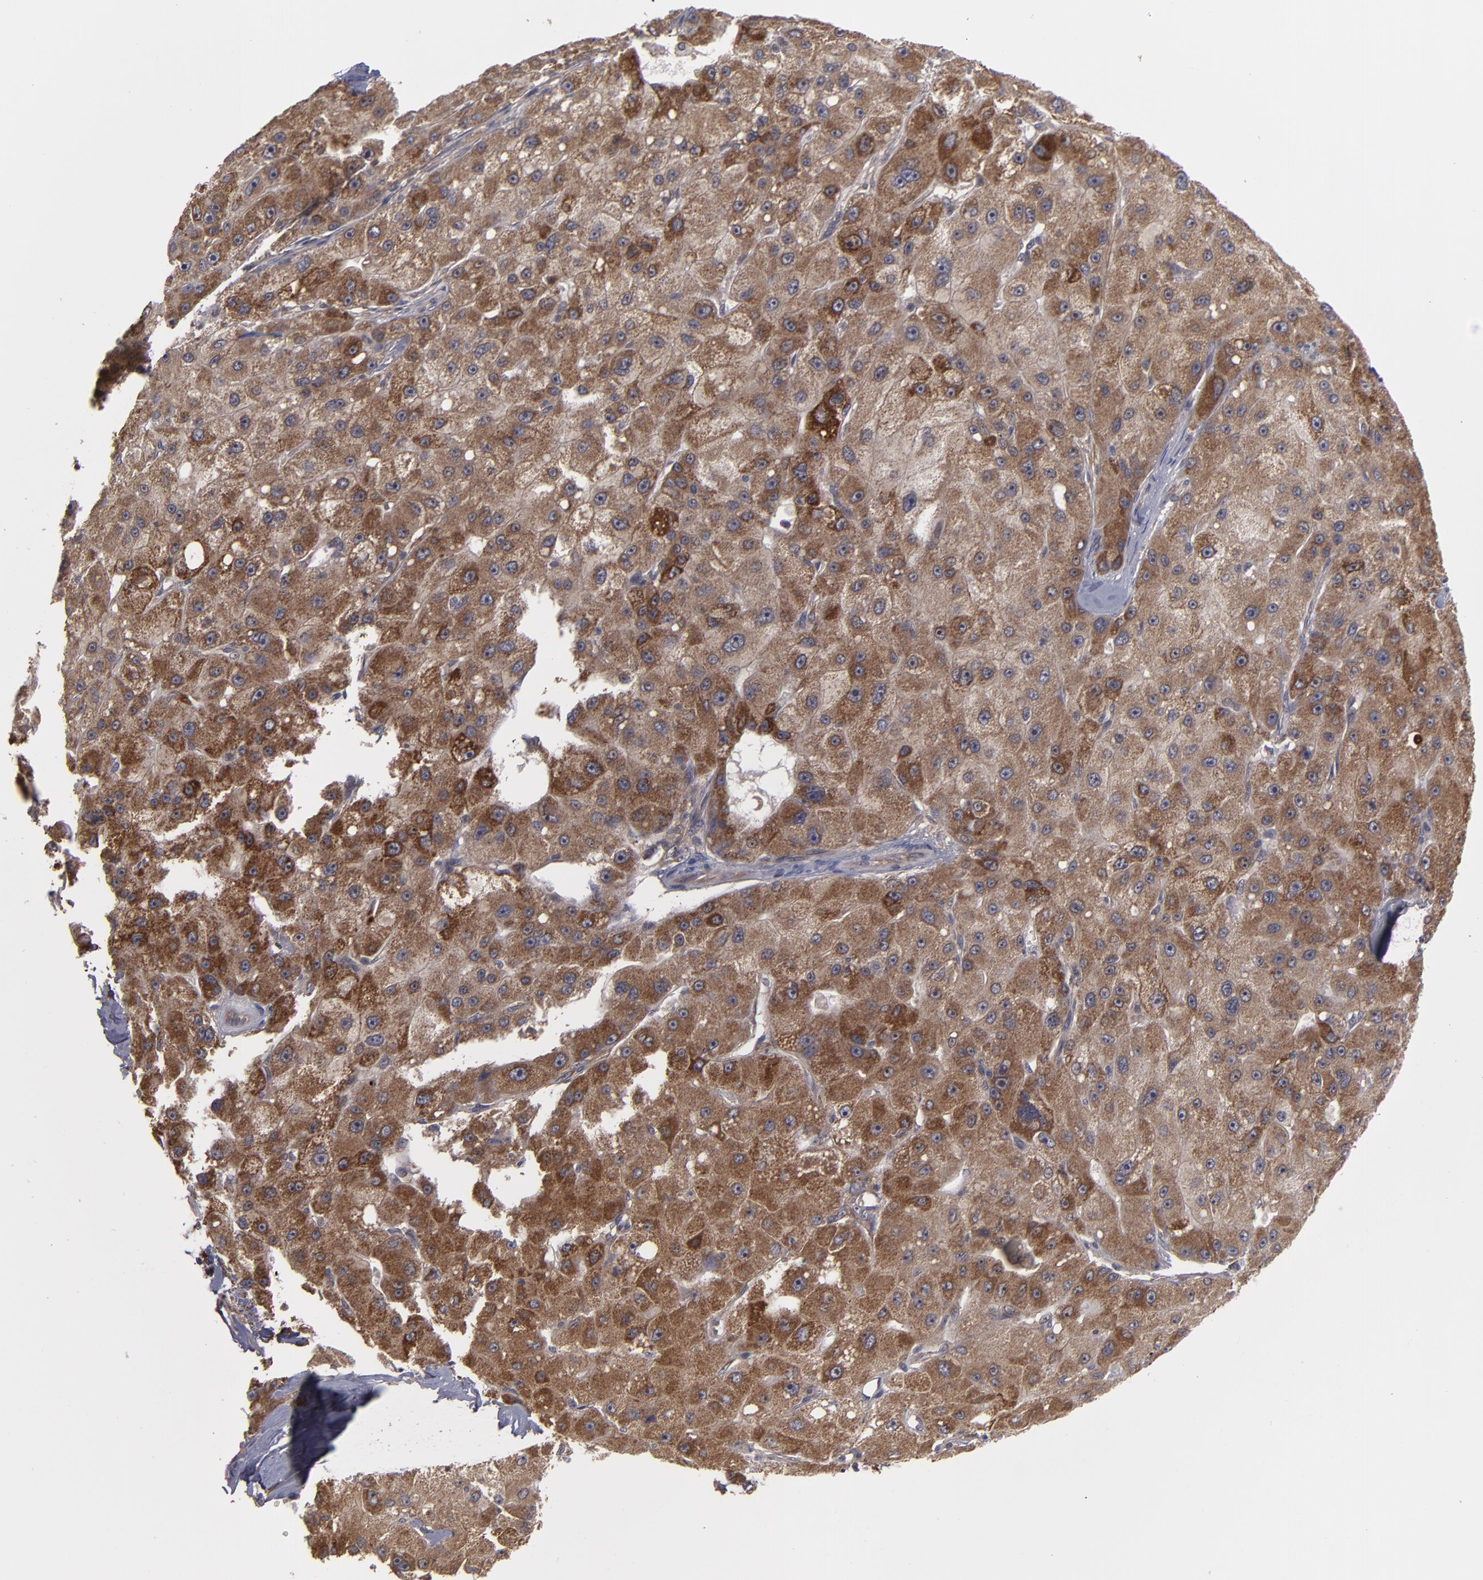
{"staining": {"intensity": "moderate", "quantity": ">75%", "location": "cytoplasmic/membranous"}, "tissue": "liver cancer", "cell_type": "Tumor cells", "image_type": "cancer", "snomed": [{"axis": "morphology", "description": "Carcinoma, Hepatocellular, NOS"}, {"axis": "topography", "description": "Liver"}], "caption": "Protein expression analysis of human hepatocellular carcinoma (liver) reveals moderate cytoplasmic/membranous expression in about >75% of tumor cells.", "gene": "BMP6", "patient": {"sex": "male", "age": 80}}